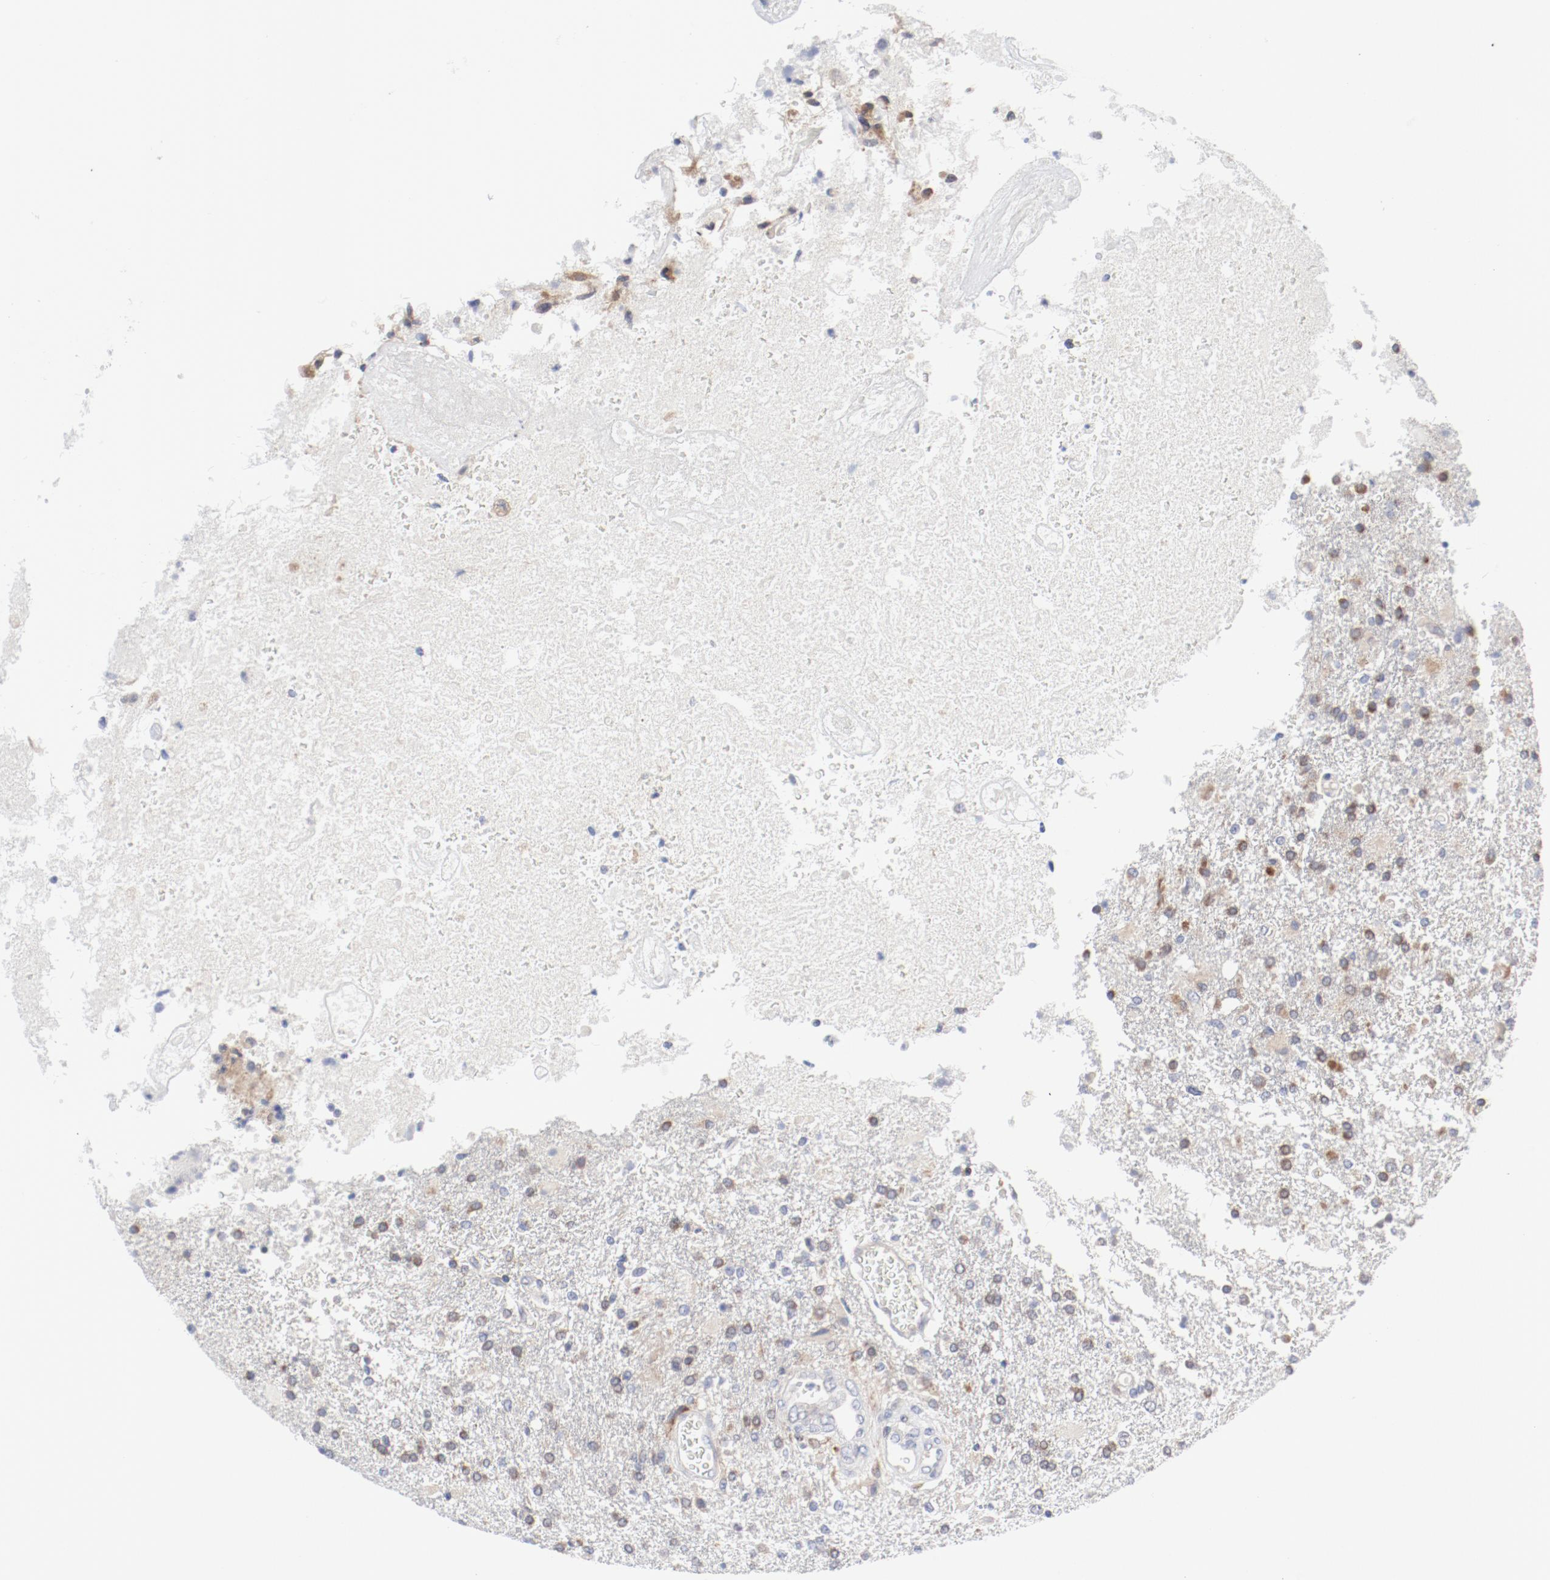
{"staining": {"intensity": "weak", "quantity": ">75%", "location": "cytoplasmic/membranous"}, "tissue": "glioma", "cell_type": "Tumor cells", "image_type": "cancer", "snomed": [{"axis": "morphology", "description": "Glioma, malignant, High grade"}, {"axis": "topography", "description": "Cerebral cortex"}], "caption": "The immunohistochemical stain labels weak cytoplasmic/membranous positivity in tumor cells of malignant high-grade glioma tissue. (DAB IHC, brown staining for protein, blue staining for nuclei).", "gene": "BAD", "patient": {"sex": "male", "age": 79}}